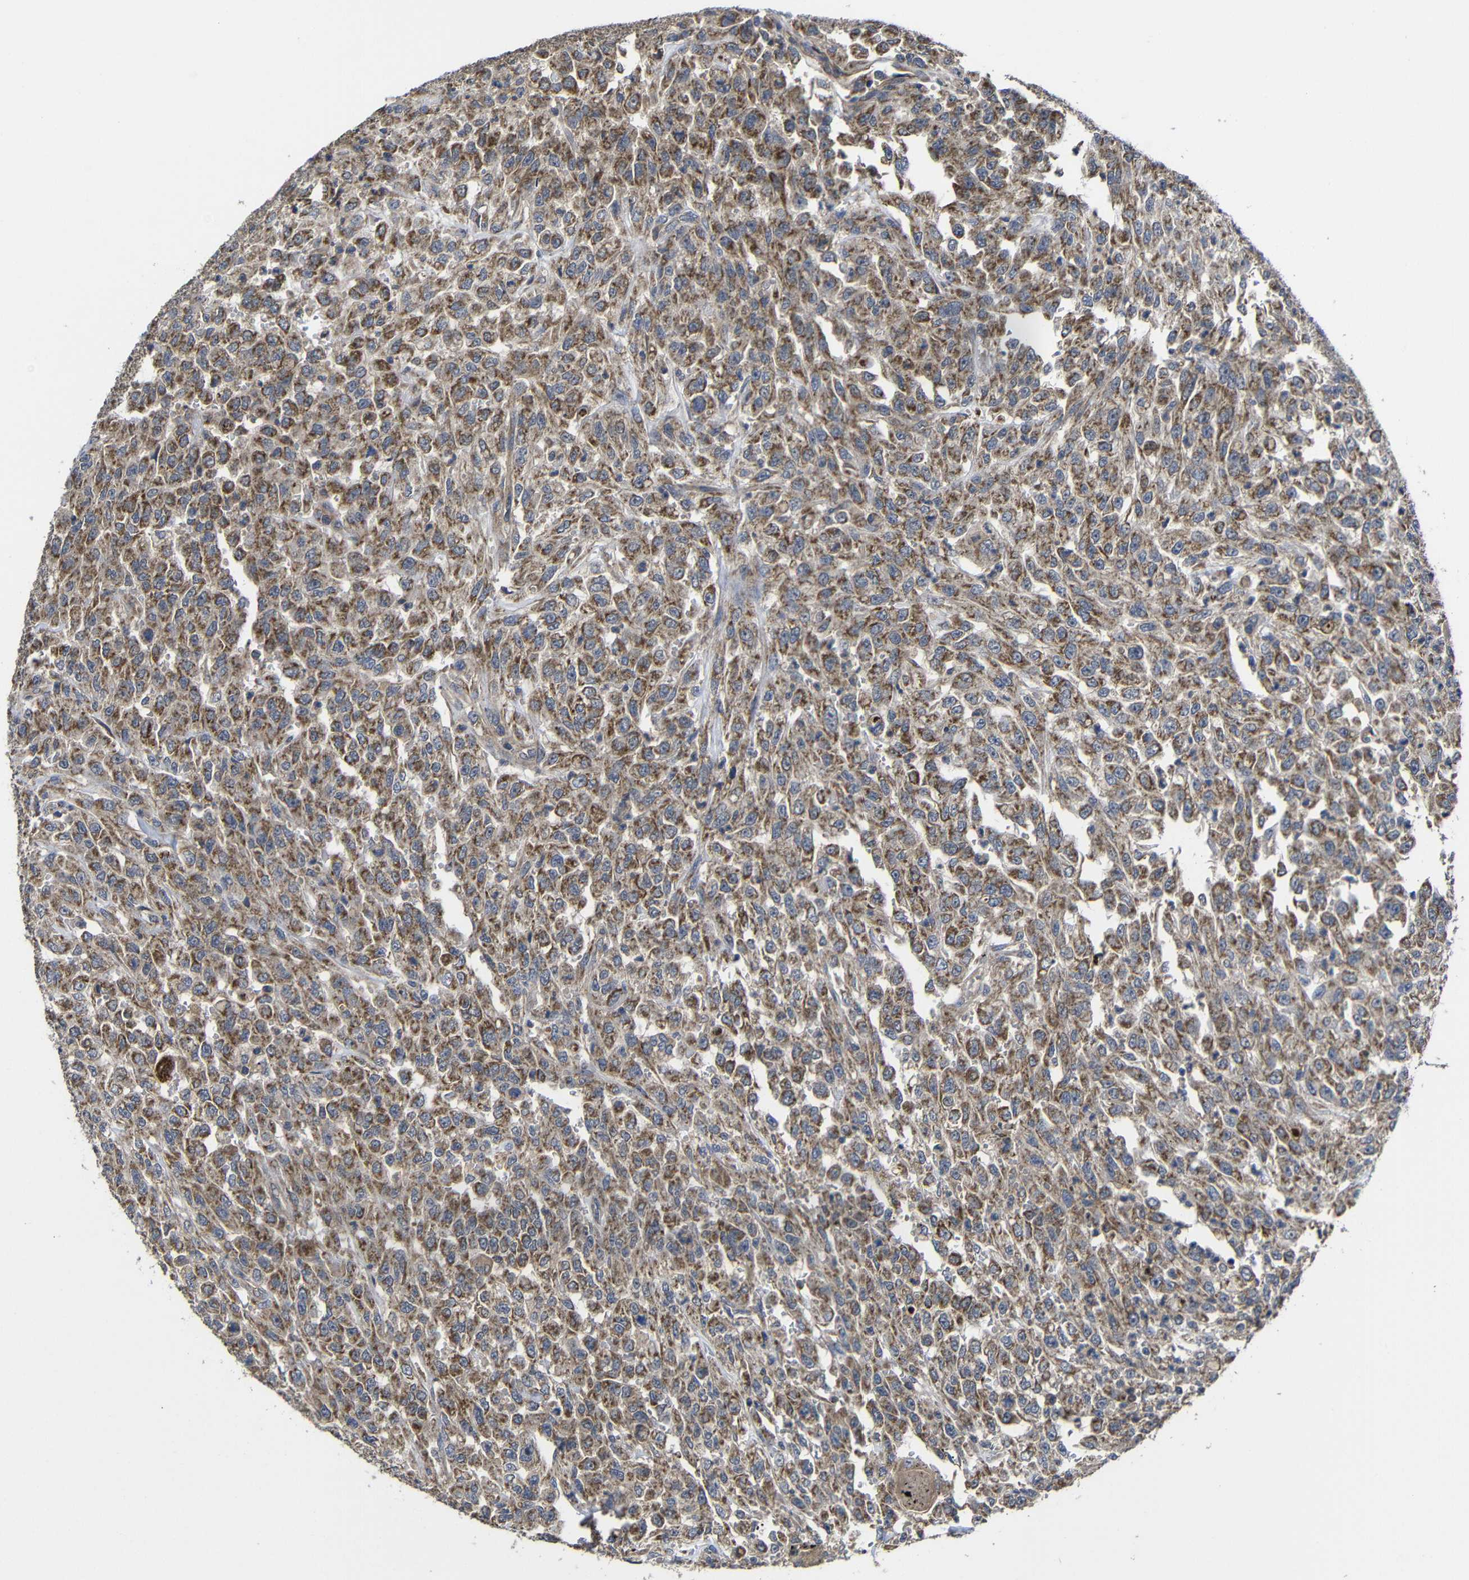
{"staining": {"intensity": "moderate", "quantity": ">75%", "location": "cytoplasmic/membranous"}, "tissue": "urothelial cancer", "cell_type": "Tumor cells", "image_type": "cancer", "snomed": [{"axis": "morphology", "description": "Urothelial carcinoma, High grade"}, {"axis": "topography", "description": "Urinary bladder"}], "caption": "Immunohistochemical staining of human high-grade urothelial carcinoma displays medium levels of moderate cytoplasmic/membranous staining in approximately >75% of tumor cells.", "gene": "LPAR5", "patient": {"sex": "male", "age": 46}}